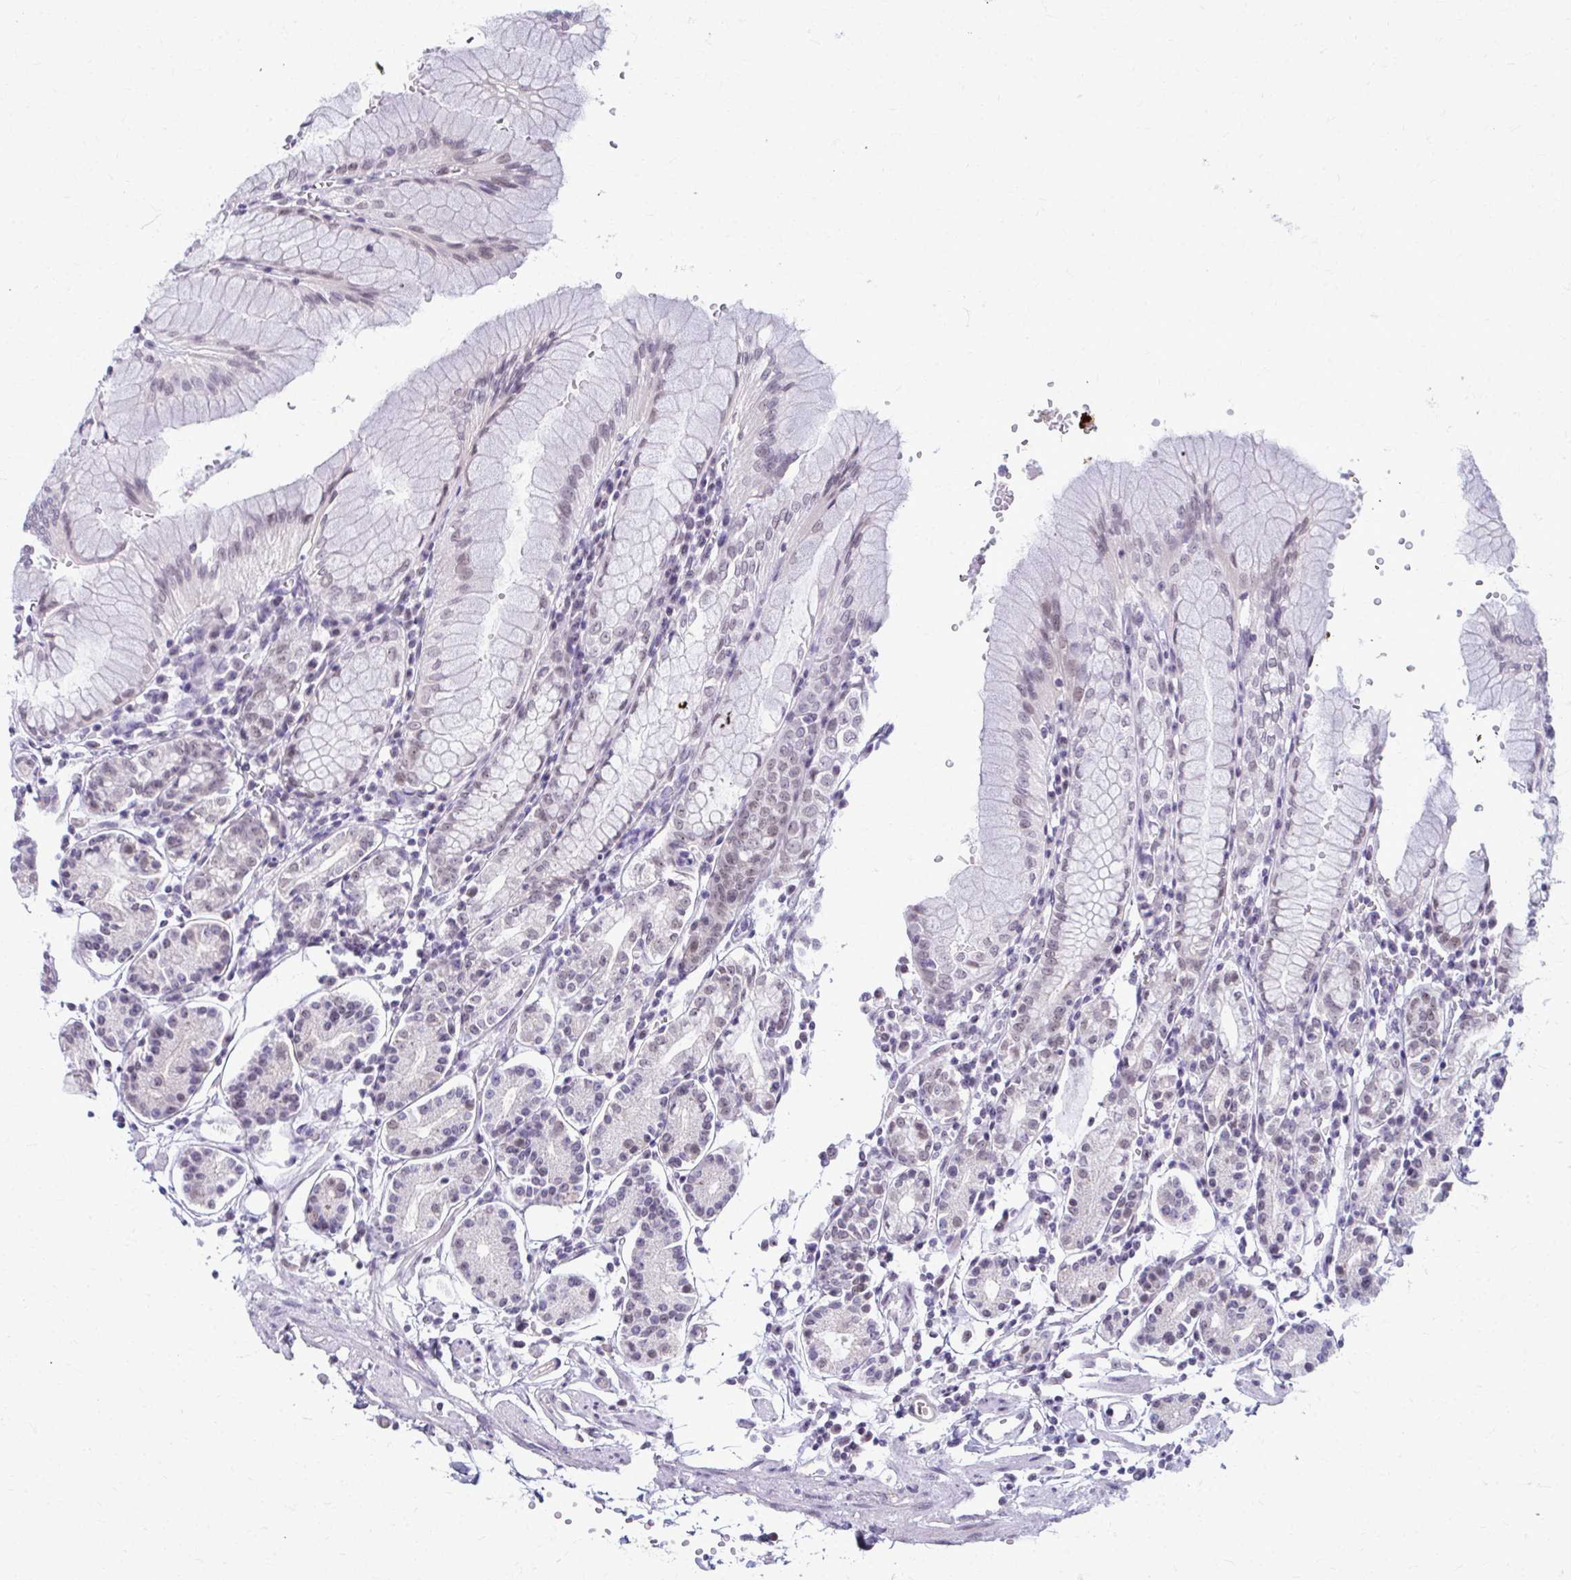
{"staining": {"intensity": "weak", "quantity": "<25%", "location": "nuclear"}, "tissue": "stomach", "cell_type": "Glandular cells", "image_type": "normal", "snomed": [{"axis": "morphology", "description": "Normal tissue, NOS"}, {"axis": "topography", "description": "Stomach"}], "caption": "The immunohistochemistry (IHC) photomicrograph has no significant positivity in glandular cells of stomach. Brightfield microscopy of IHC stained with DAB (3,3'-diaminobenzidine) (brown) and hematoxylin (blue), captured at high magnification.", "gene": "MAF1", "patient": {"sex": "female", "age": 62}}